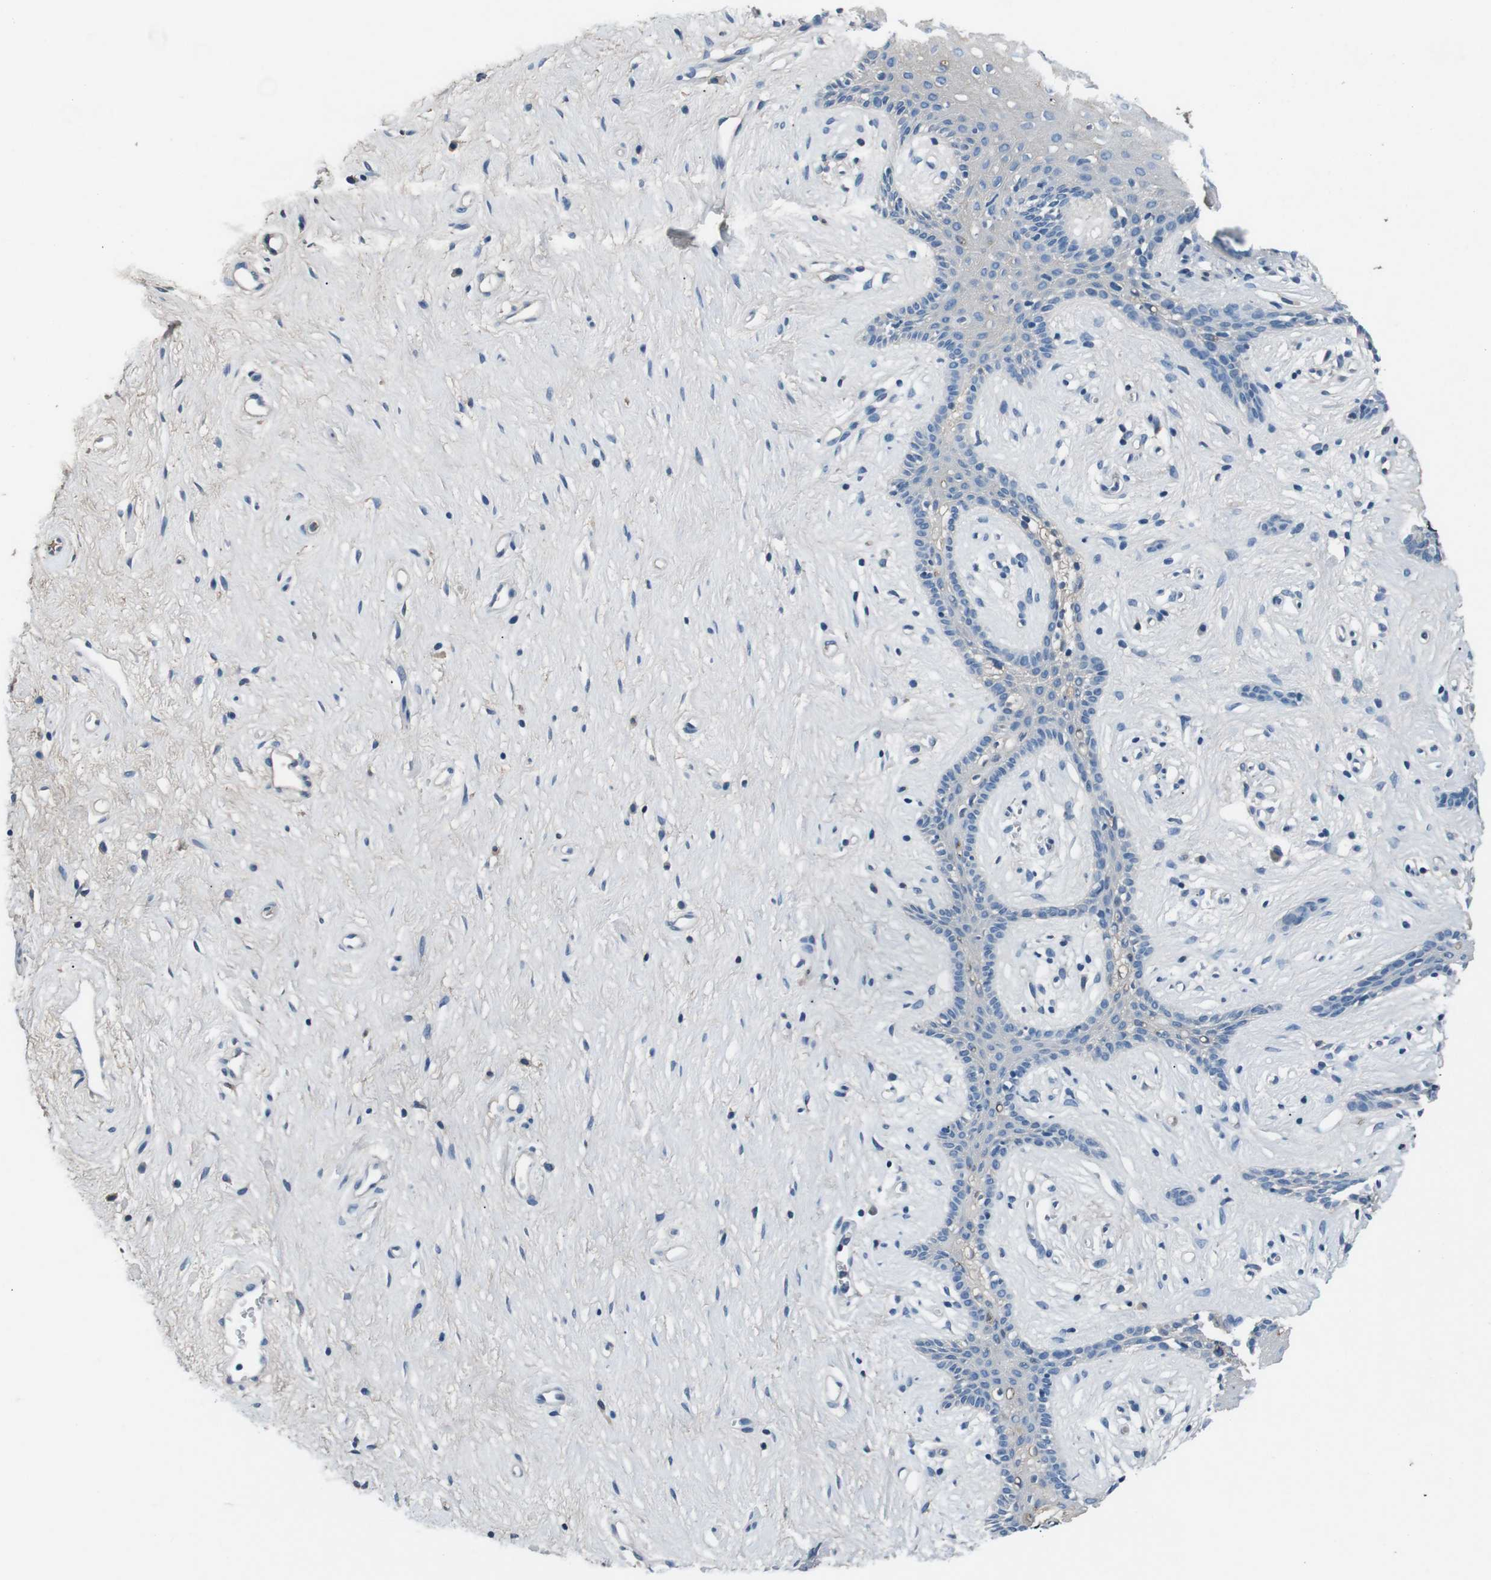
{"staining": {"intensity": "negative", "quantity": "none", "location": "none"}, "tissue": "vagina", "cell_type": "Squamous epithelial cells", "image_type": "normal", "snomed": [{"axis": "morphology", "description": "Normal tissue, NOS"}, {"axis": "topography", "description": "Vagina"}], "caption": "Immunohistochemistry (IHC) image of benign vagina stained for a protein (brown), which exhibits no positivity in squamous epithelial cells.", "gene": "LEP", "patient": {"sex": "female", "age": 44}}